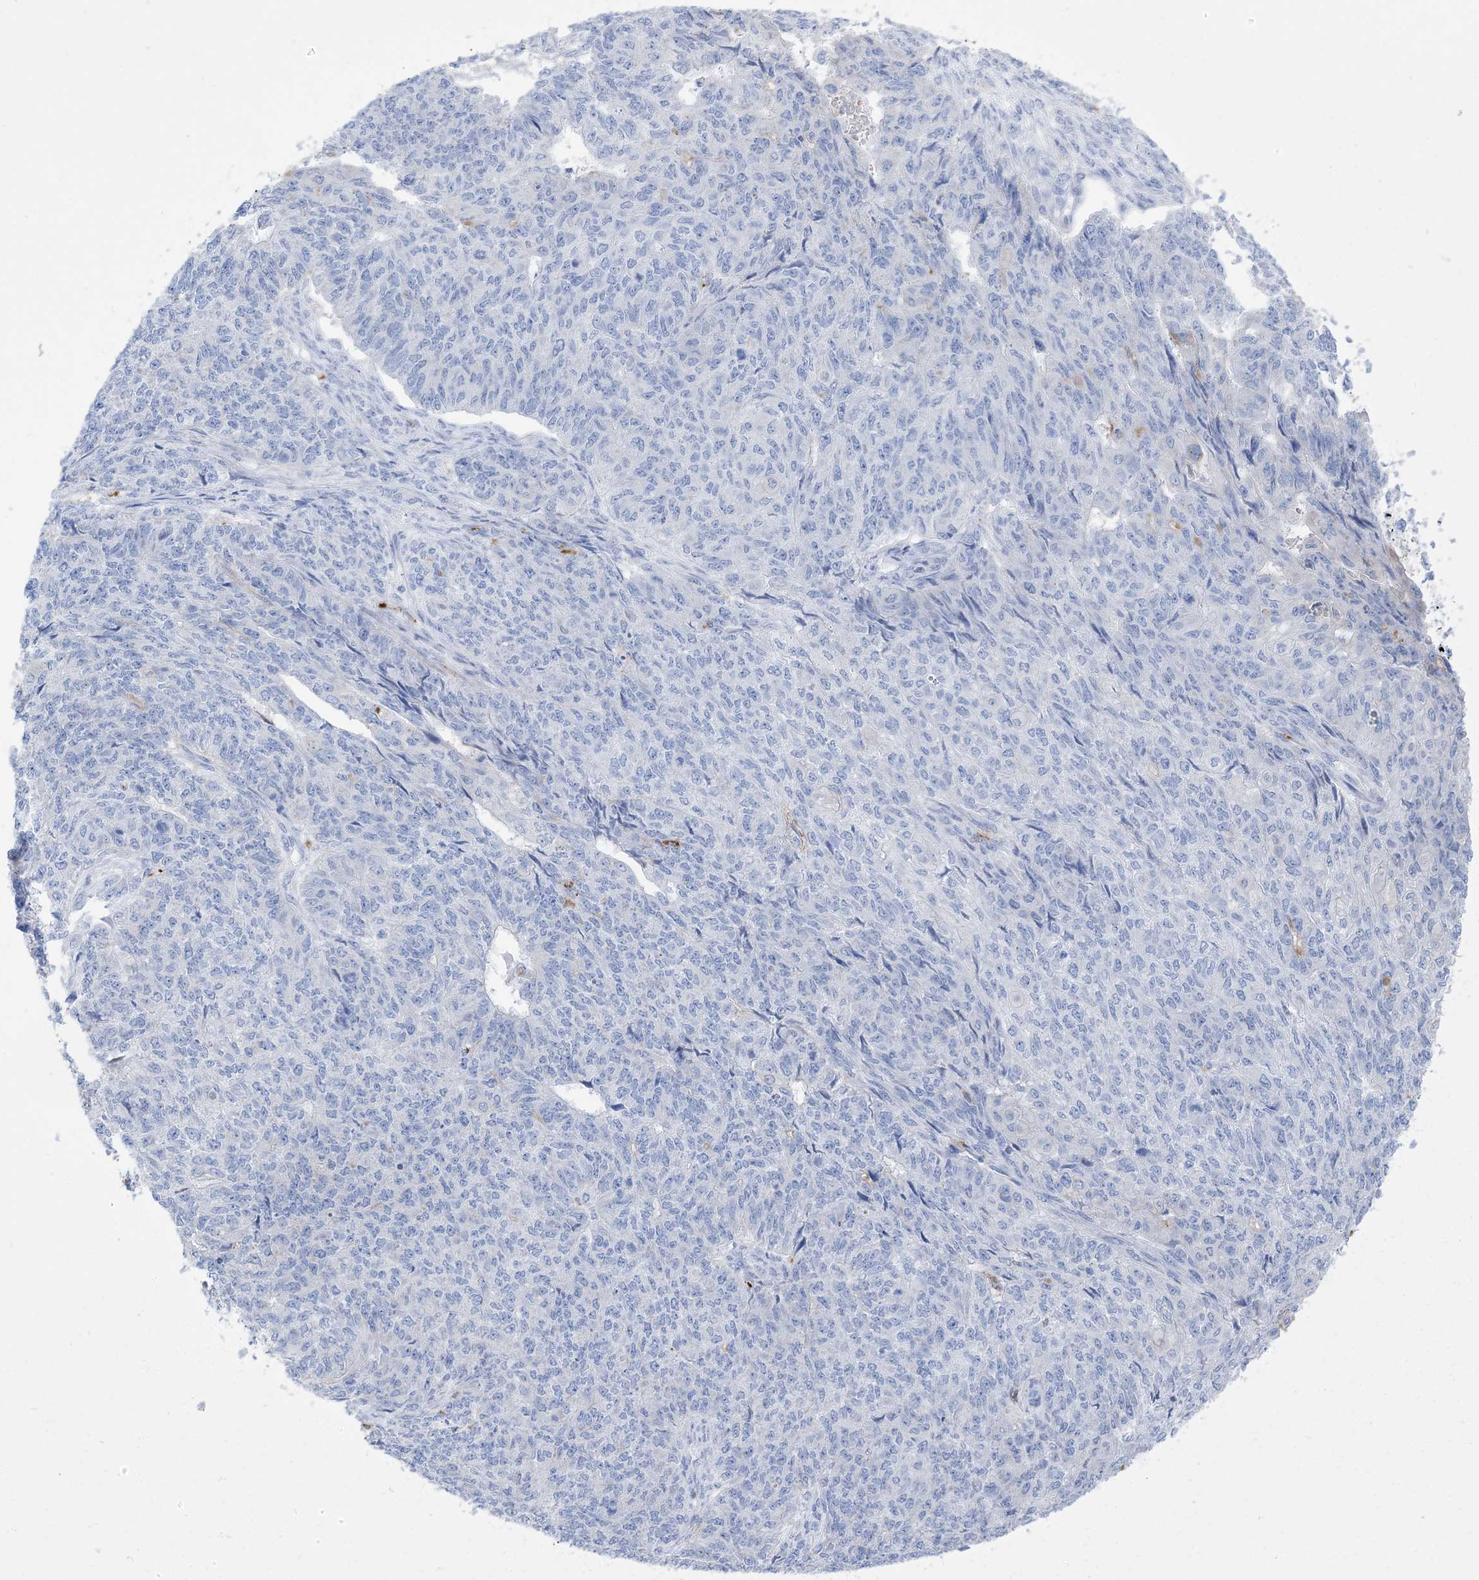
{"staining": {"intensity": "negative", "quantity": "none", "location": "none"}, "tissue": "endometrial cancer", "cell_type": "Tumor cells", "image_type": "cancer", "snomed": [{"axis": "morphology", "description": "Adenocarcinoma, NOS"}, {"axis": "topography", "description": "Endometrium"}], "caption": "A histopathology image of endometrial adenocarcinoma stained for a protein exhibits no brown staining in tumor cells.", "gene": "DPH3", "patient": {"sex": "female", "age": 32}}